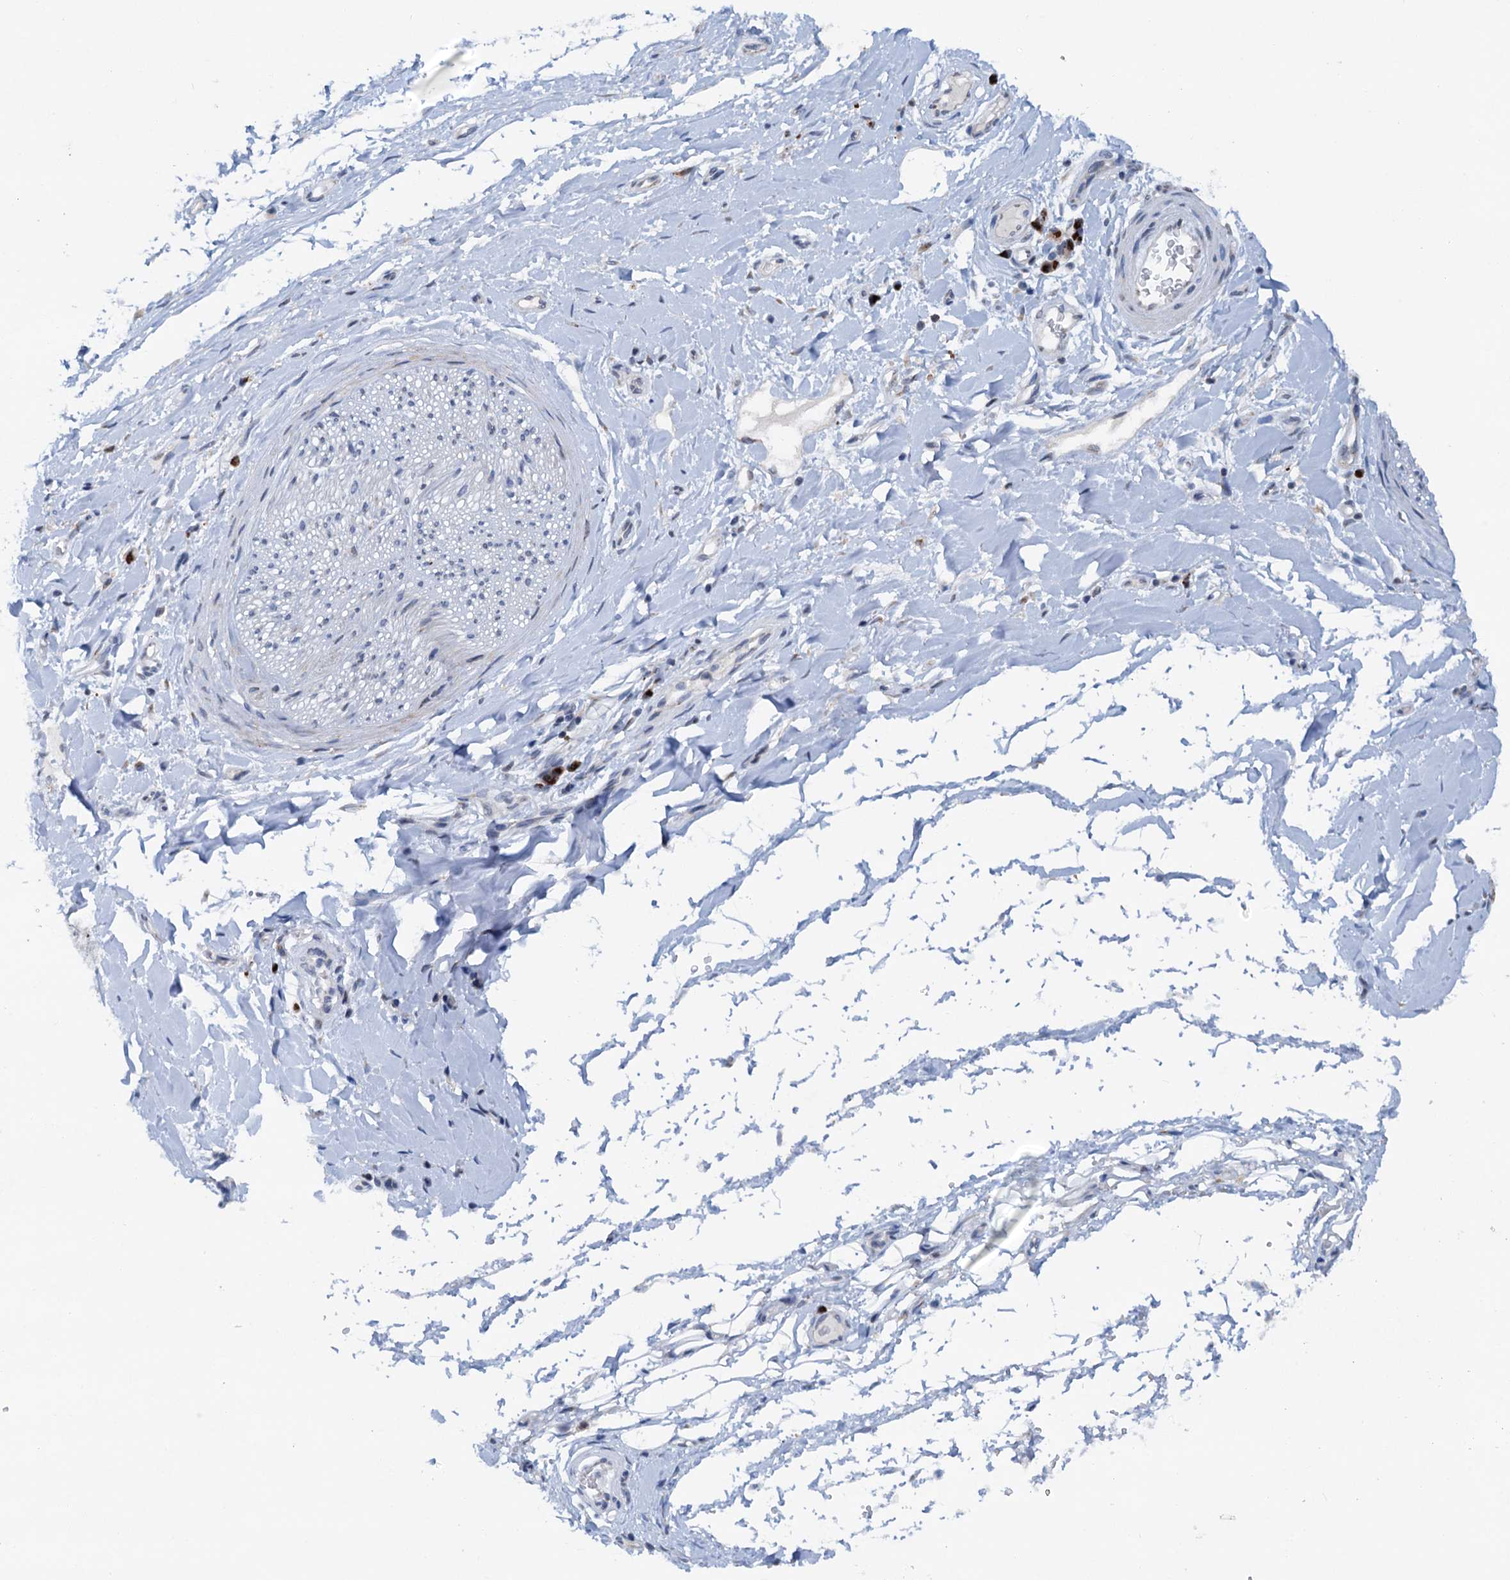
{"staining": {"intensity": "negative", "quantity": "none", "location": "none"}, "tissue": "adipose tissue", "cell_type": "Adipocytes", "image_type": "normal", "snomed": [{"axis": "morphology", "description": "Normal tissue, NOS"}, {"axis": "morphology", "description": "Adenocarcinoma, NOS"}, {"axis": "topography", "description": "Stomach, upper"}, {"axis": "topography", "description": "Peripheral nerve tissue"}], "caption": "A photomicrograph of human adipose tissue is negative for staining in adipocytes.", "gene": "SHLD1", "patient": {"sex": "male", "age": 62}}